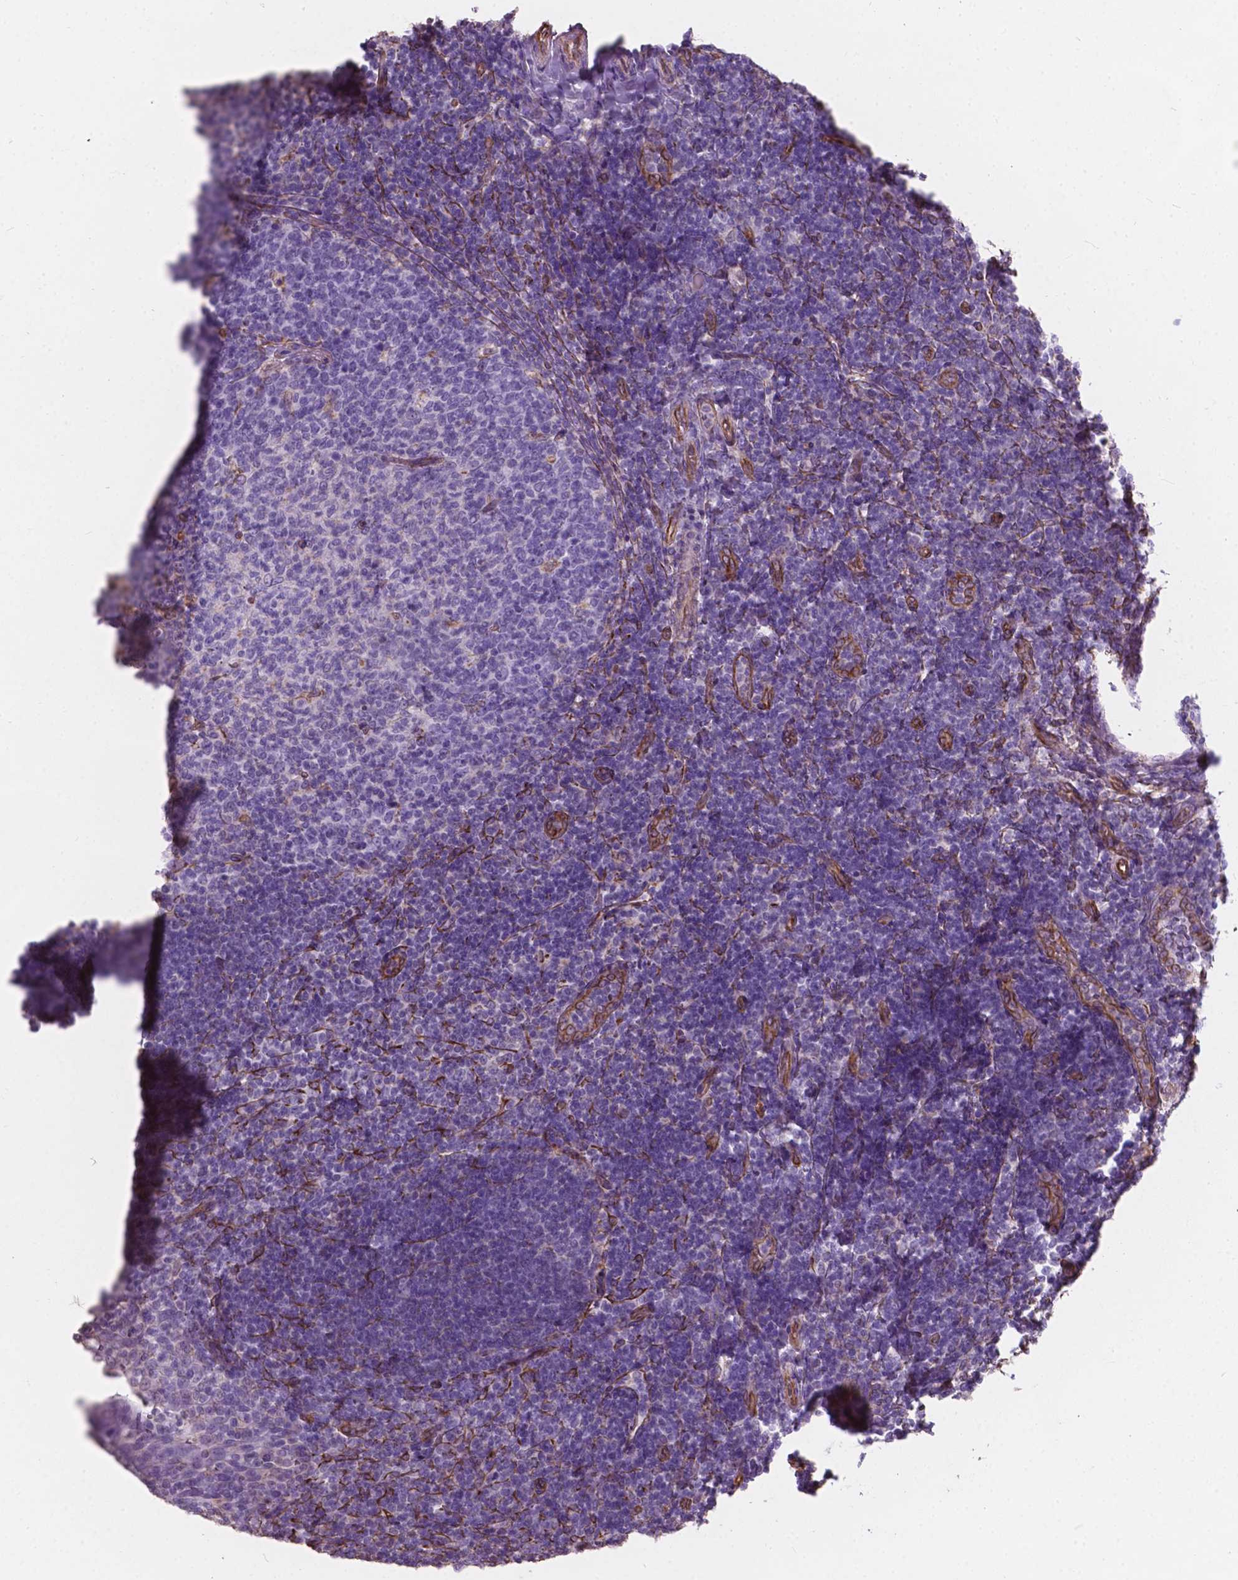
{"staining": {"intensity": "negative", "quantity": "none", "location": "none"}, "tissue": "tonsil", "cell_type": "Germinal center cells", "image_type": "normal", "snomed": [{"axis": "morphology", "description": "Normal tissue, NOS"}, {"axis": "topography", "description": "Tonsil"}], "caption": "Tonsil stained for a protein using immunohistochemistry displays no staining germinal center cells.", "gene": "AMOT", "patient": {"sex": "female", "age": 10}}